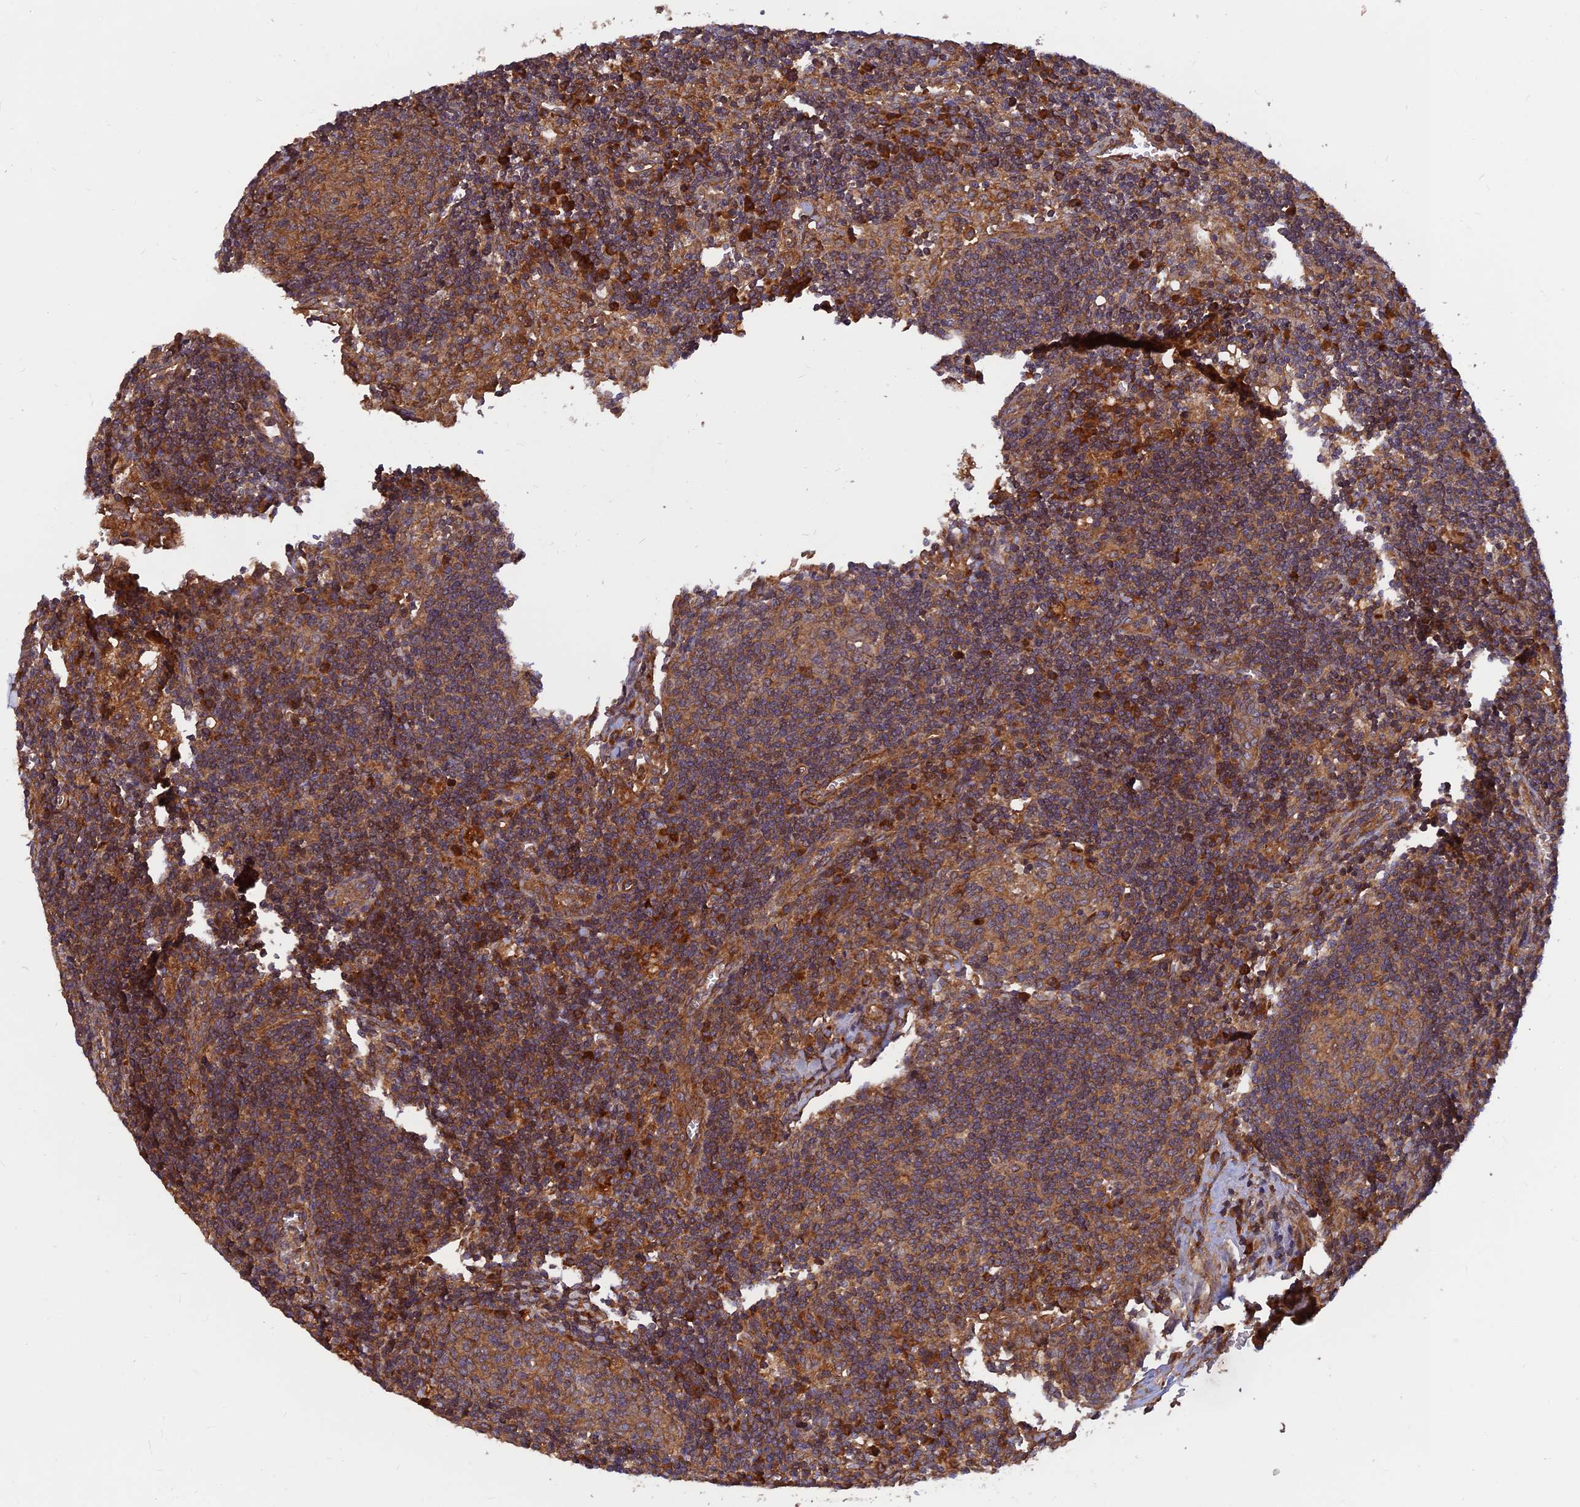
{"staining": {"intensity": "moderate", "quantity": ">75%", "location": "cytoplasmic/membranous"}, "tissue": "lymph node", "cell_type": "Germinal center cells", "image_type": "normal", "snomed": [{"axis": "morphology", "description": "Normal tissue, NOS"}, {"axis": "topography", "description": "Lymph node"}], "caption": "Lymph node stained with immunohistochemistry (IHC) demonstrates moderate cytoplasmic/membranous positivity in about >75% of germinal center cells.", "gene": "RELCH", "patient": {"sex": "female", "age": 73}}